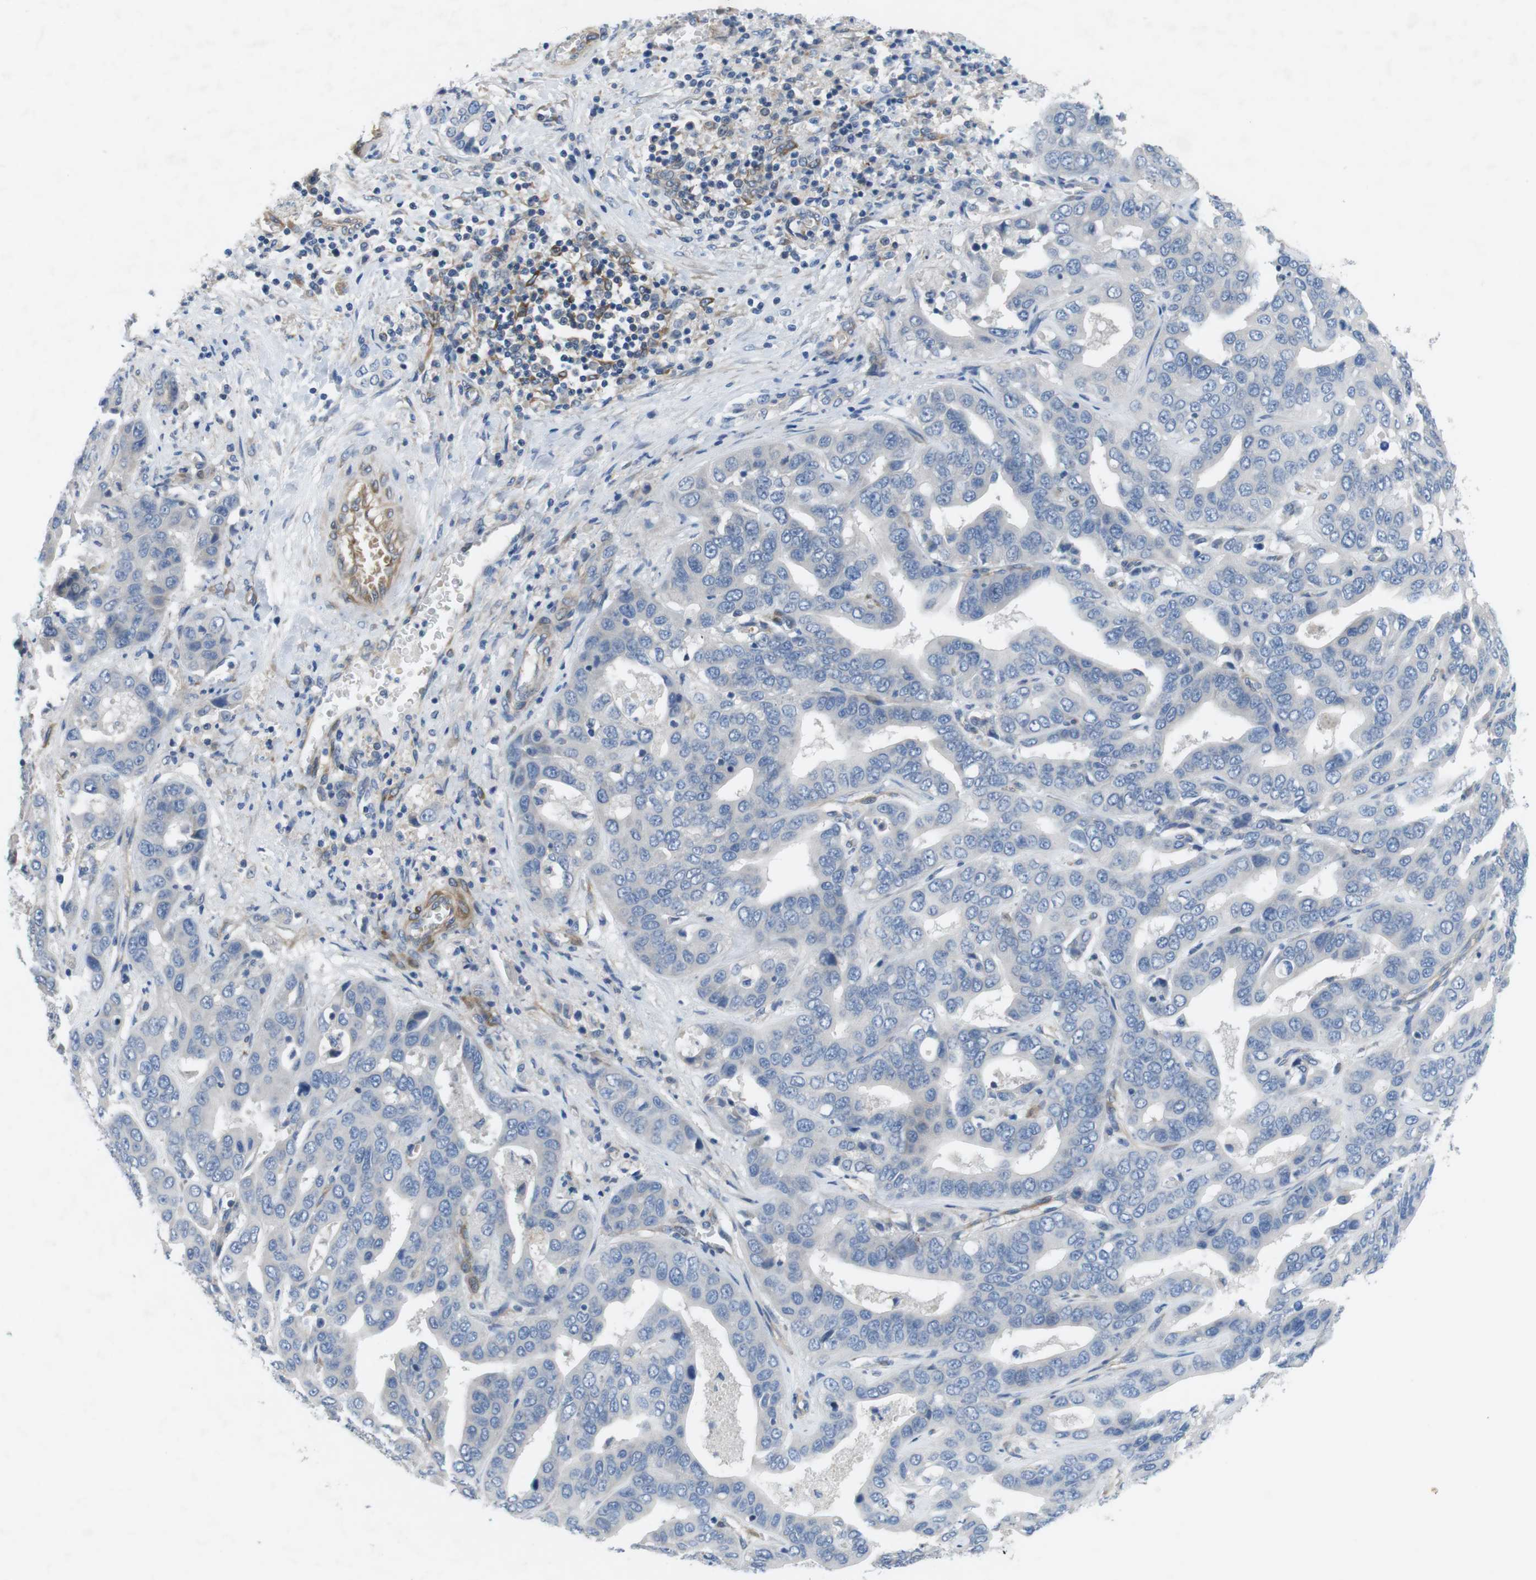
{"staining": {"intensity": "negative", "quantity": "none", "location": "none"}, "tissue": "liver cancer", "cell_type": "Tumor cells", "image_type": "cancer", "snomed": [{"axis": "morphology", "description": "Cholangiocarcinoma"}, {"axis": "topography", "description": "Liver"}], "caption": "Tumor cells are negative for protein expression in human cholangiocarcinoma (liver).", "gene": "DCLK1", "patient": {"sex": "female", "age": 52}}